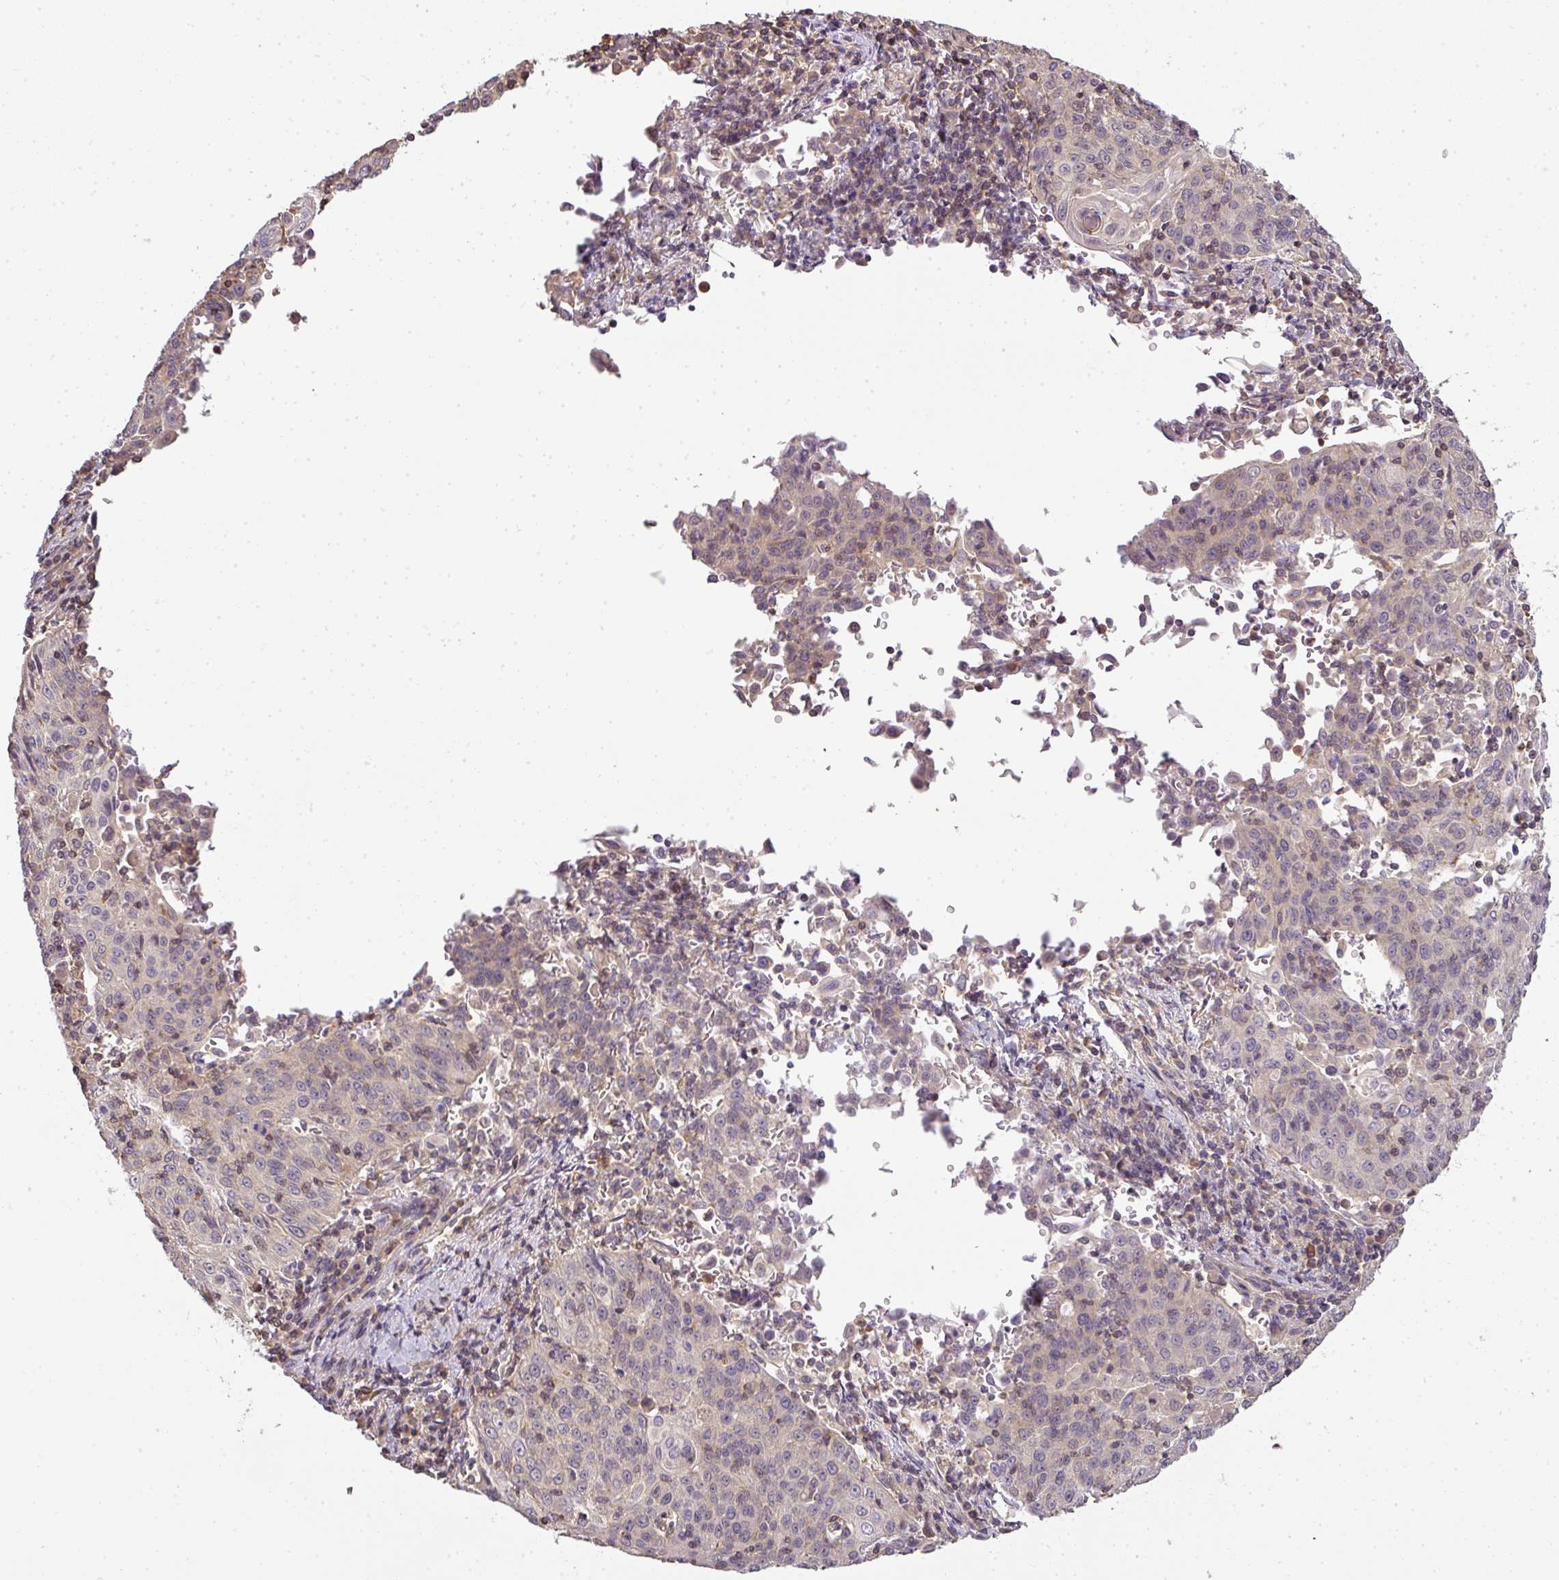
{"staining": {"intensity": "negative", "quantity": "none", "location": "none"}, "tissue": "cervical cancer", "cell_type": "Tumor cells", "image_type": "cancer", "snomed": [{"axis": "morphology", "description": "Squamous cell carcinoma, NOS"}, {"axis": "topography", "description": "Cervix"}], "caption": "Cervical squamous cell carcinoma was stained to show a protein in brown. There is no significant positivity in tumor cells.", "gene": "TCL1B", "patient": {"sex": "female", "age": 48}}